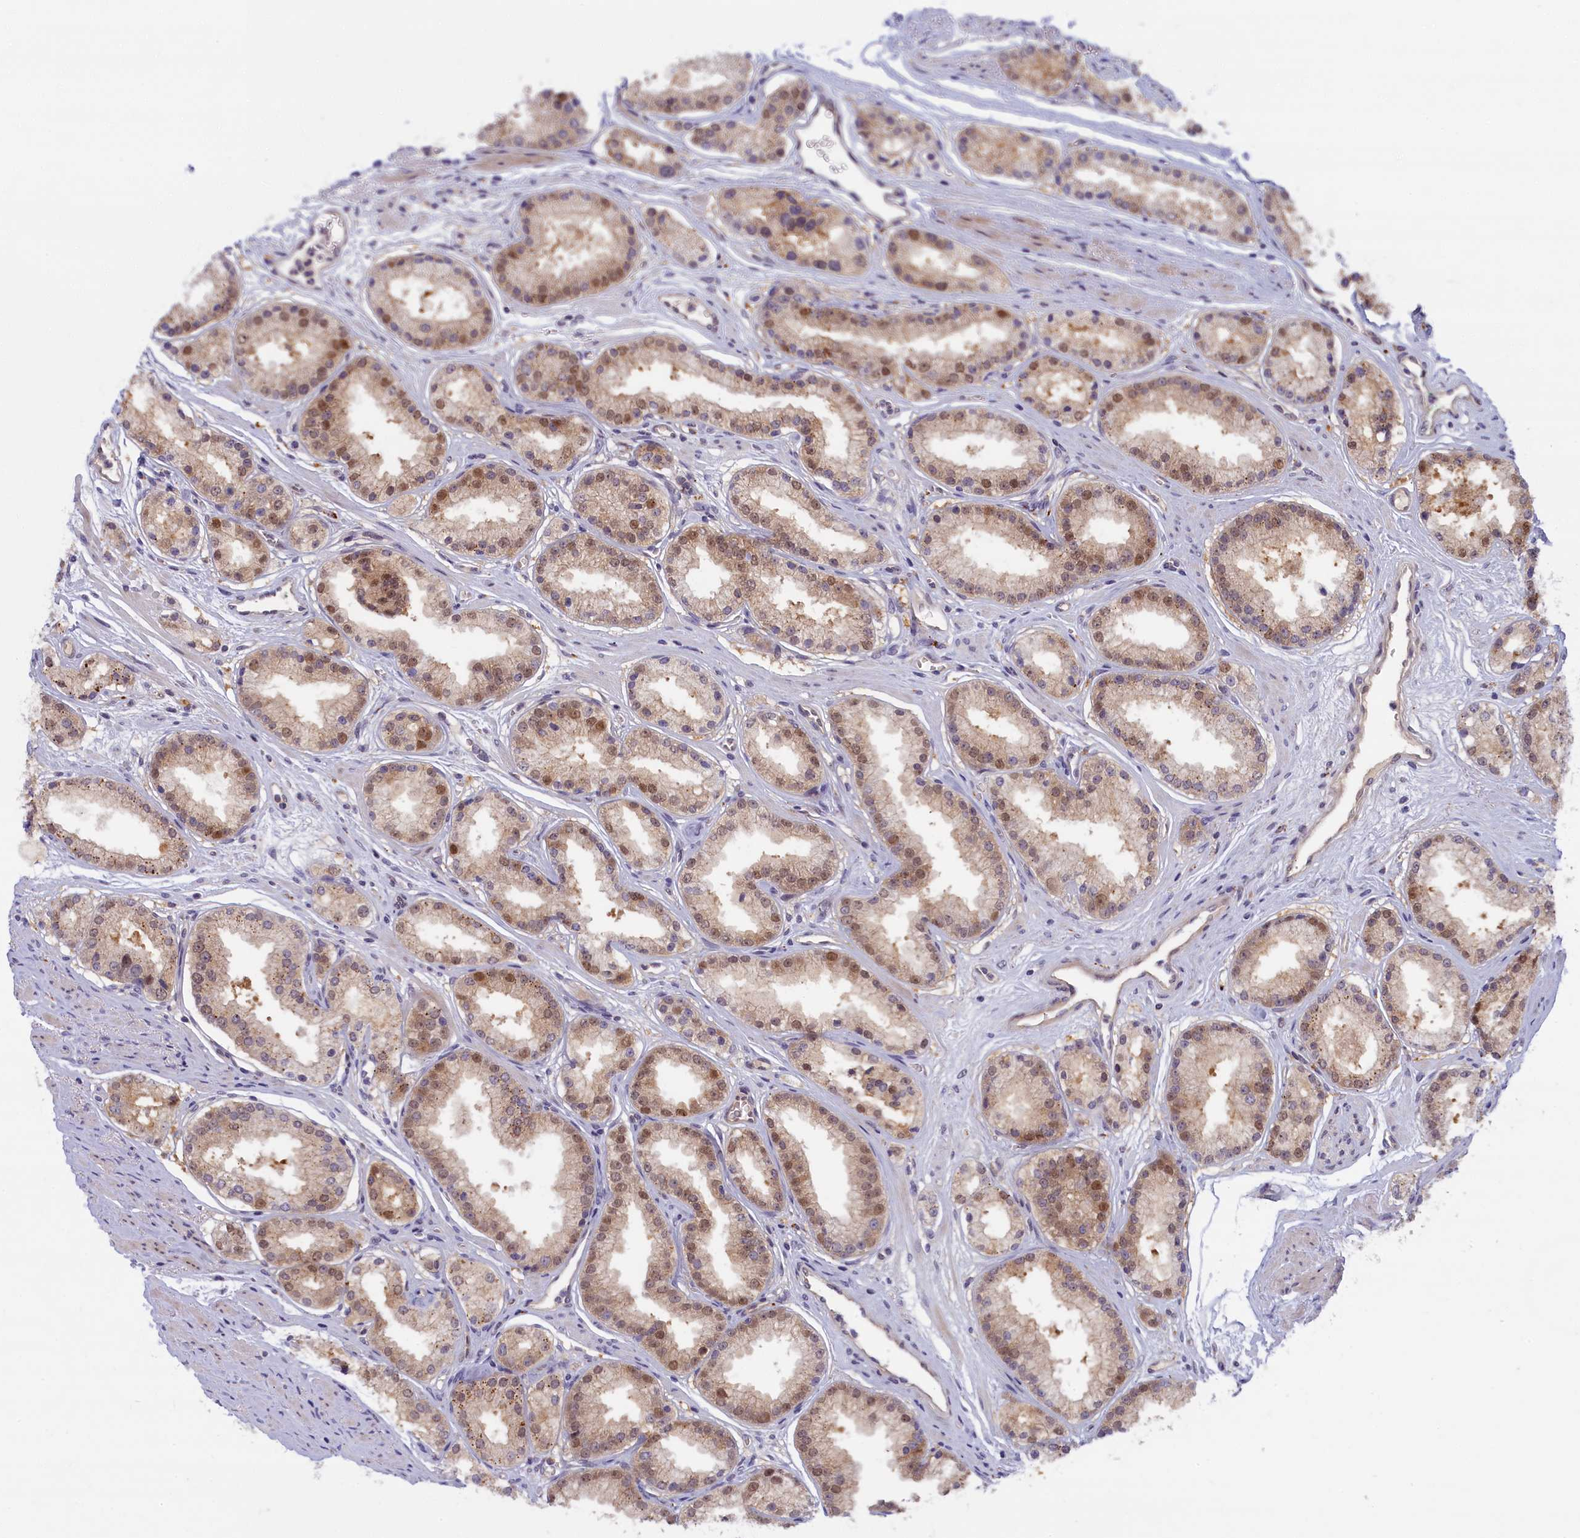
{"staining": {"intensity": "moderate", "quantity": "25%-75%", "location": "nuclear"}, "tissue": "prostate cancer", "cell_type": "Tumor cells", "image_type": "cancer", "snomed": [{"axis": "morphology", "description": "Adenocarcinoma, Low grade"}, {"axis": "topography", "description": "Prostate"}], "caption": "A histopathology image showing moderate nuclear expression in approximately 25%-75% of tumor cells in prostate cancer, as visualized by brown immunohistochemical staining.", "gene": "FCSK", "patient": {"sex": "male", "age": 59}}